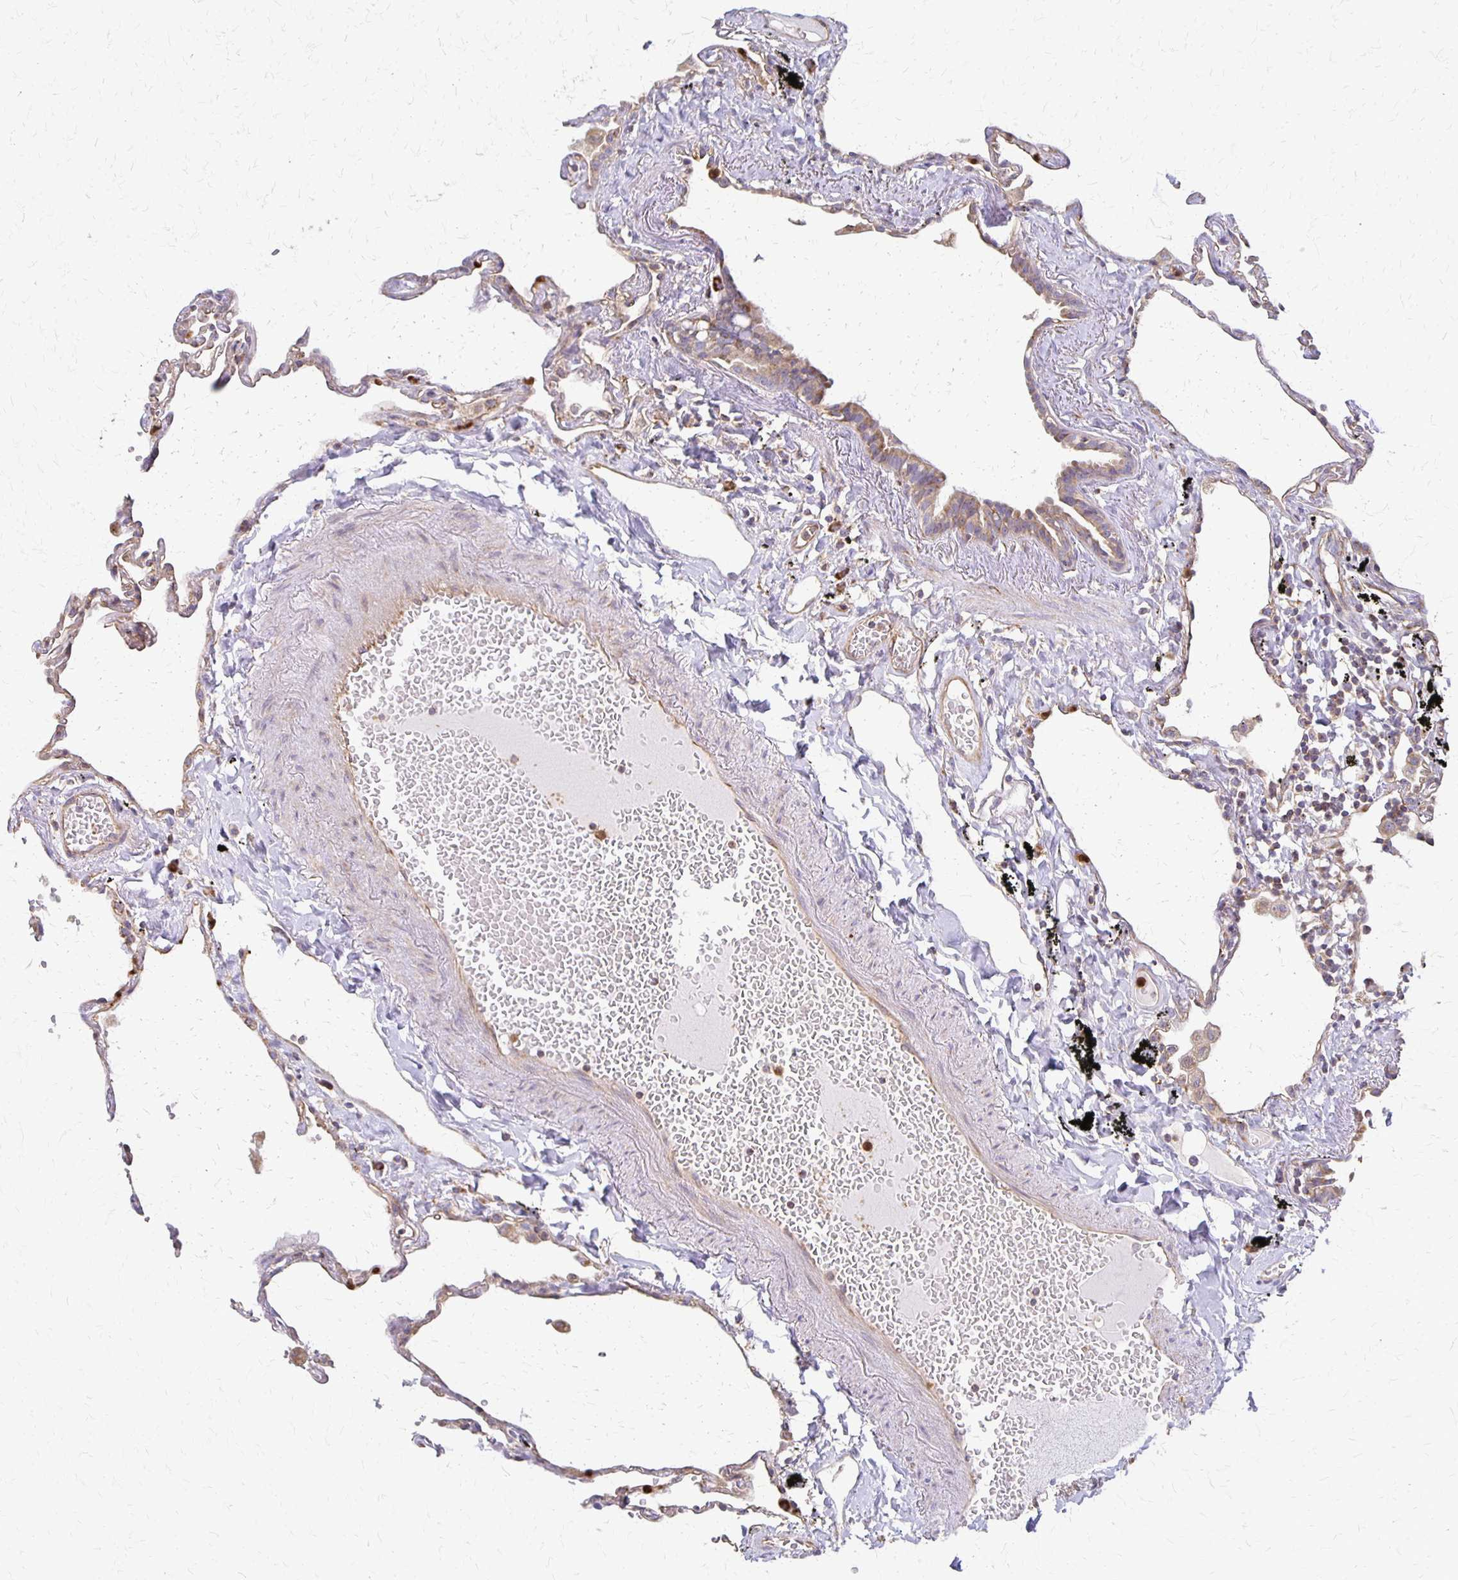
{"staining": {"intensity": "moderate", "quantity": "<25%", "location": "cytoplasmic/membranous"}, "tissue": "lung", "cell_type": "Alveolar cells", "image_type": "normal", "snomed": [{"axis": "morphology", "description": "Normal tissue, NOS"}, {"axis": "topography", "description": "Lung"}], "caption": "A high-resolution photomicrograph shows immunohistochemistry staining of unremarkable lung, which demonstrates moderate cytoplasmic/membranous staining in approximately <25% of alveolar cells.", "gene": "EIF4EBP2", "patient": {"sex": "female", "age": 67}}